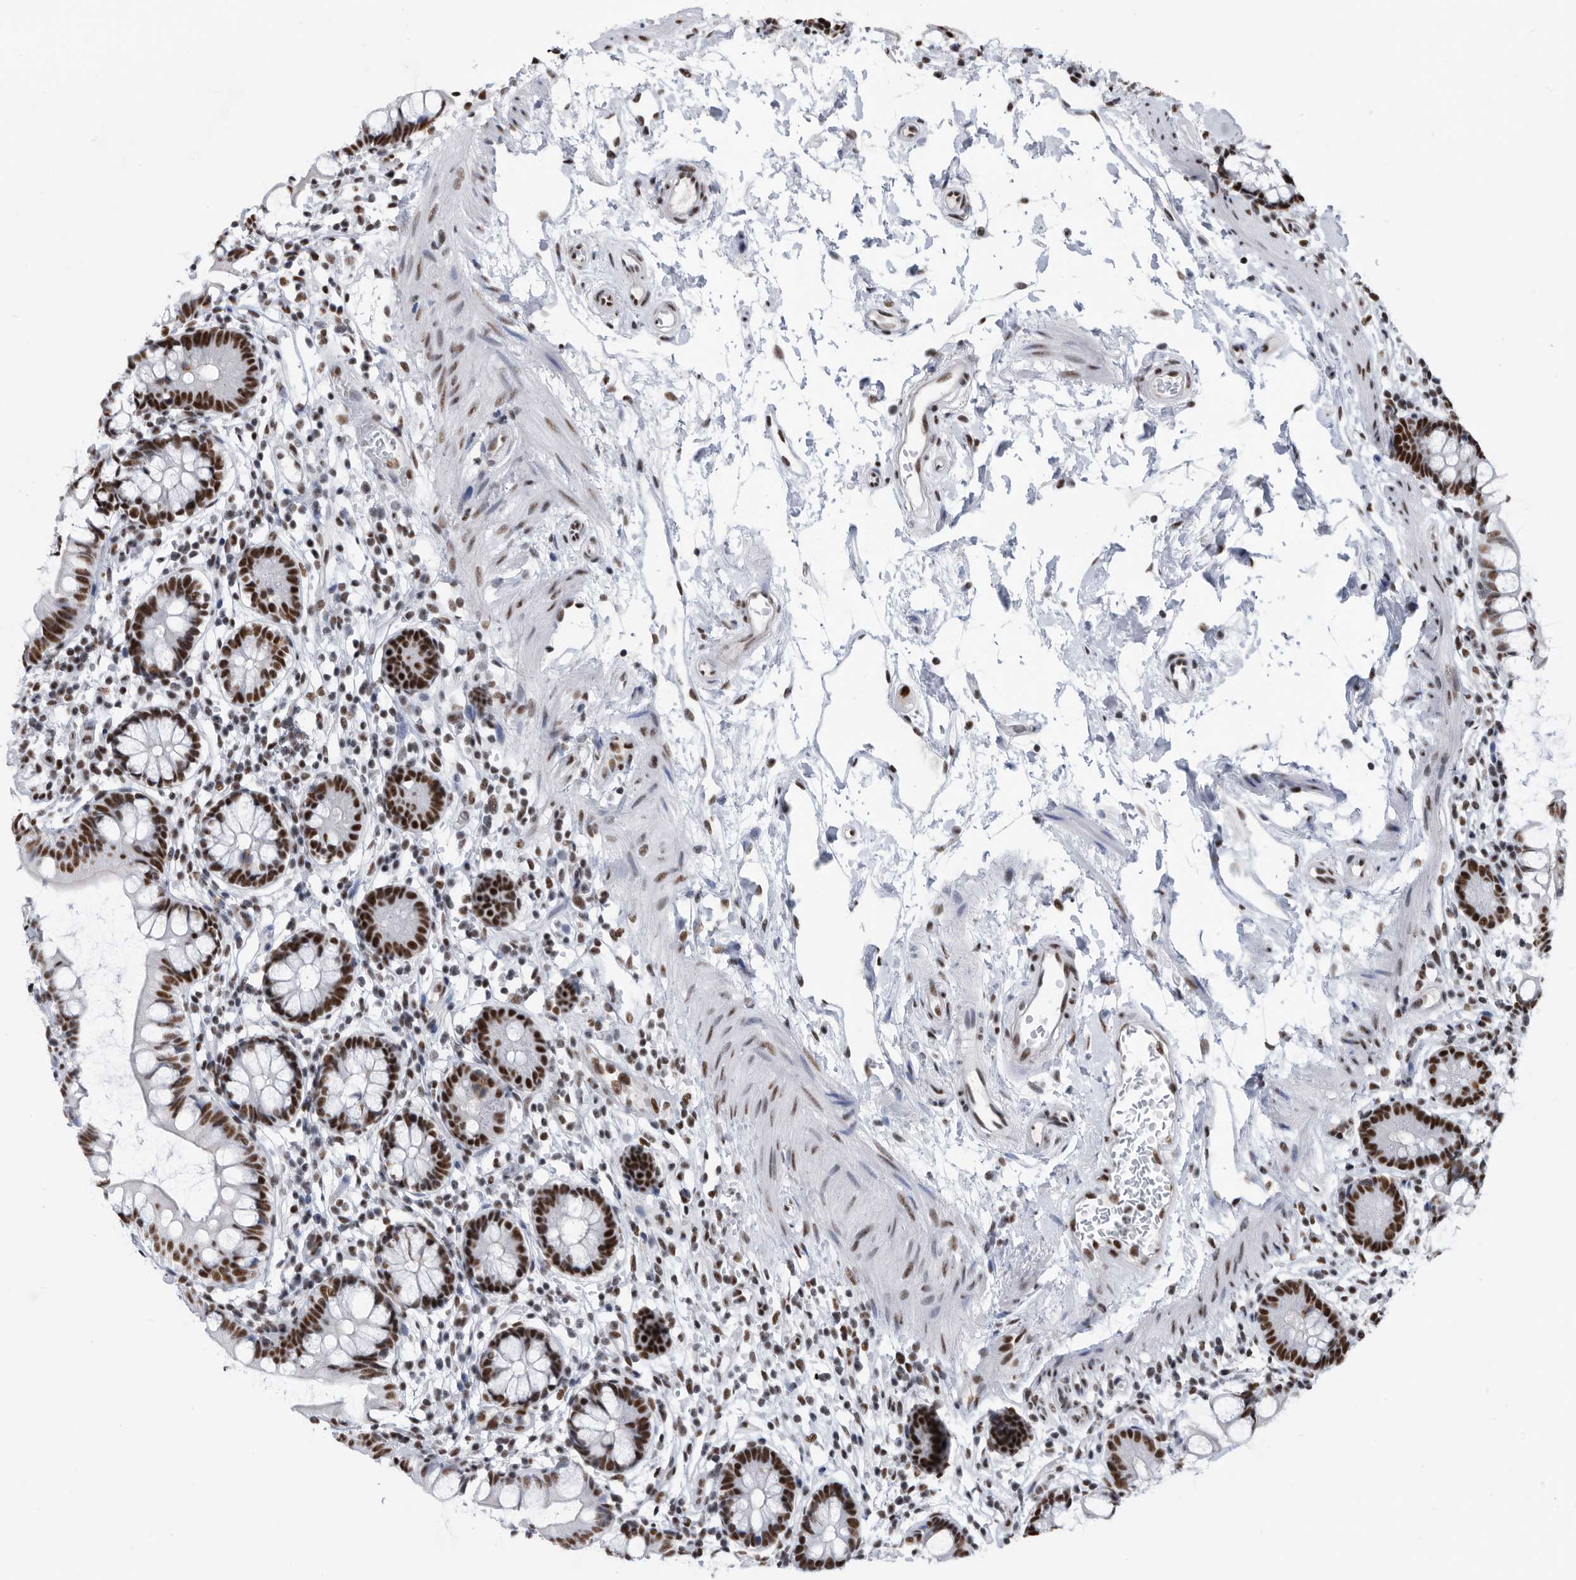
{"staining": {"intensity": "strong", "quantity": ">75%", "location": "nuclear"}, "tissue": "small intestine", "cell_type": "Glandular cells", "image_type": "normal", "snomed": [{"axis": "morphology", "description": "Normal tissue, NOS"}, {"axis": "topography", "description": "Small intestine"}], "caption": "Normal small intestine was stained to show a protein in brown. There is high levels of strong nuclear positivity in about >75% of glandular cells. The staining was performed using DAB, with brown indicating positive protein expression. Nuclei are stained blue with hematoxylin.", "gene": "SF3A1", "patient": {"sex": "female", "age": 84}}